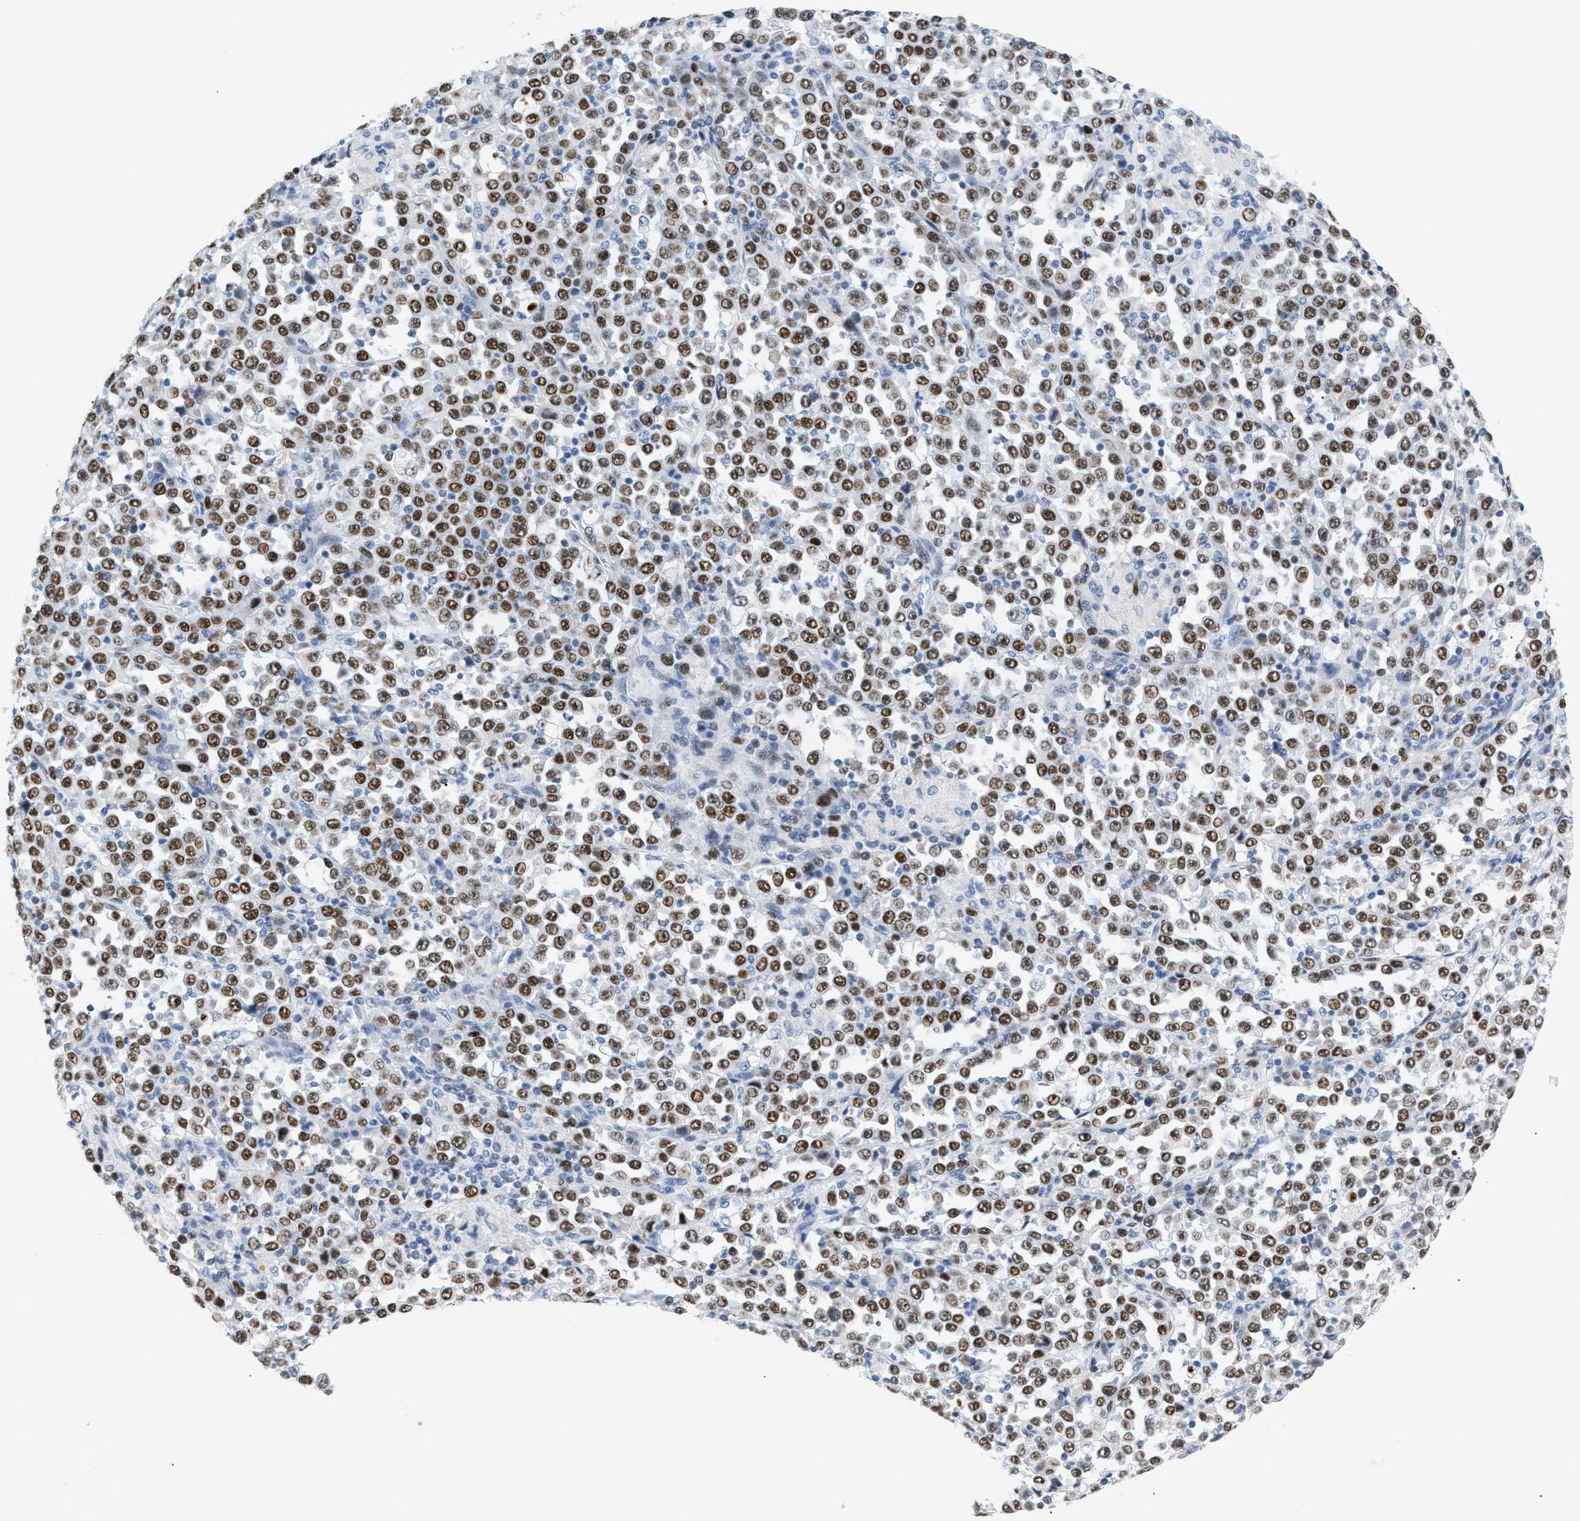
{"staining": {"intensity": "moderate", "quantity": ">75%", "location": "nuclear"}, "tissue": "stomach cancer", "cell_type": "Tumor cells", "image_type": "cancer", "snomed": [{"axis": "morphology", "description": "Normal tissue, NOS"}, {"axis": "morphology", "description": "Adenocarcinoma, NOS"}, {"axis": "topography", "description": "Stomach, upper"}, {"axis": "topography", "description": "Stomach"}], "caption": "Immunohistochemistry micrograph of stomach cancer stained for a protein (brown), which displays medium levels of moderate nuclear staining in approximately >75% of tumor cells.", "gene": "MCM7", "patient": {"sex": "male", "age": 59}}